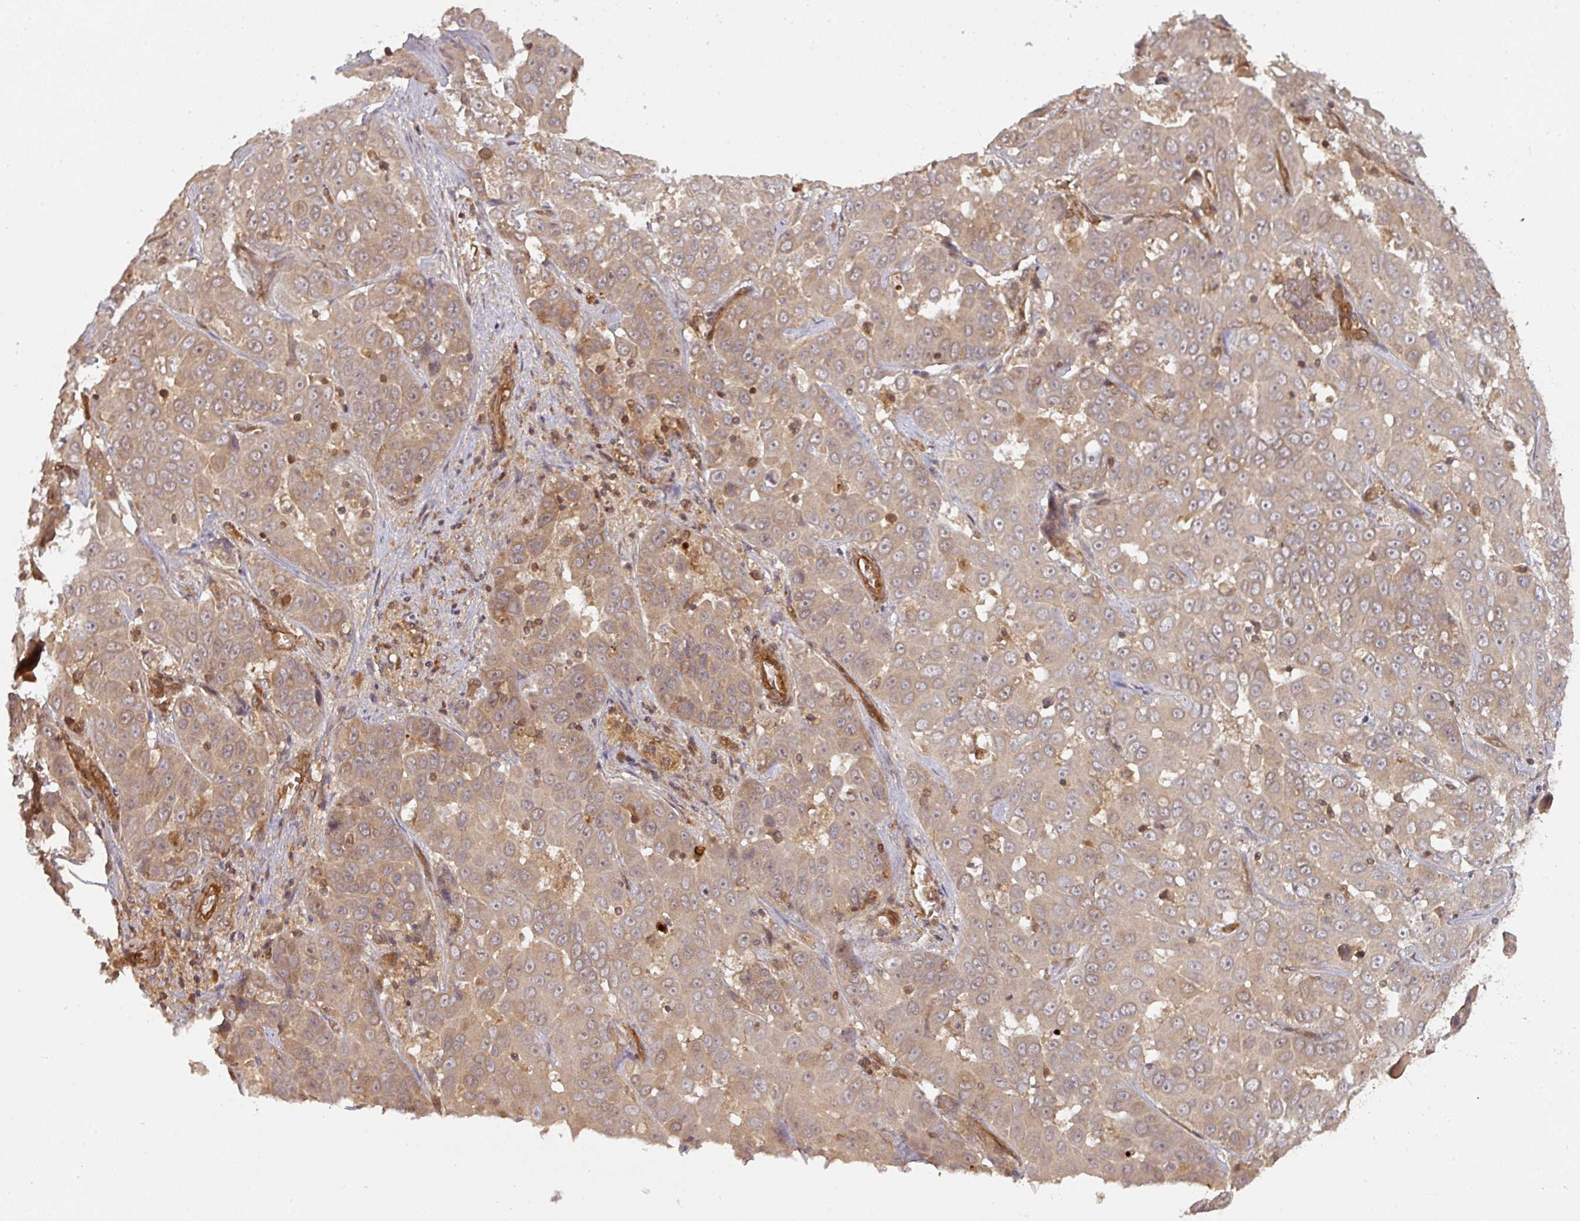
{"staining": {"intensity": "moderate", "quantity": ">75%", "location": "cytoplasmic/membranous"}, "tissue": "liver cancer", "cell_type": "Tumor cells", "image_type": "cancer", "snomed": [{"axis": "morphology", "description": "Cholangiocarcinoma"}, {"axis": "topography", "description": "Liver"}], "caption": "Immunohistochemistry staining of liver cancer (cholangiocarcinoma), which demonstrates medium levels of moderate cytoplasmic/membranous expression in approximately >75% of tumor cells indicating moderate cytoplasmic/membranous protein staining. The staining was performed using DAB (3,3'-diaminobenzidine) (brown) for protein detection and nuclei were counterstained in hematoxylin (blue).", "gene": "EIF4EBP2", "patient": {"sex": "female", "age": 52}}